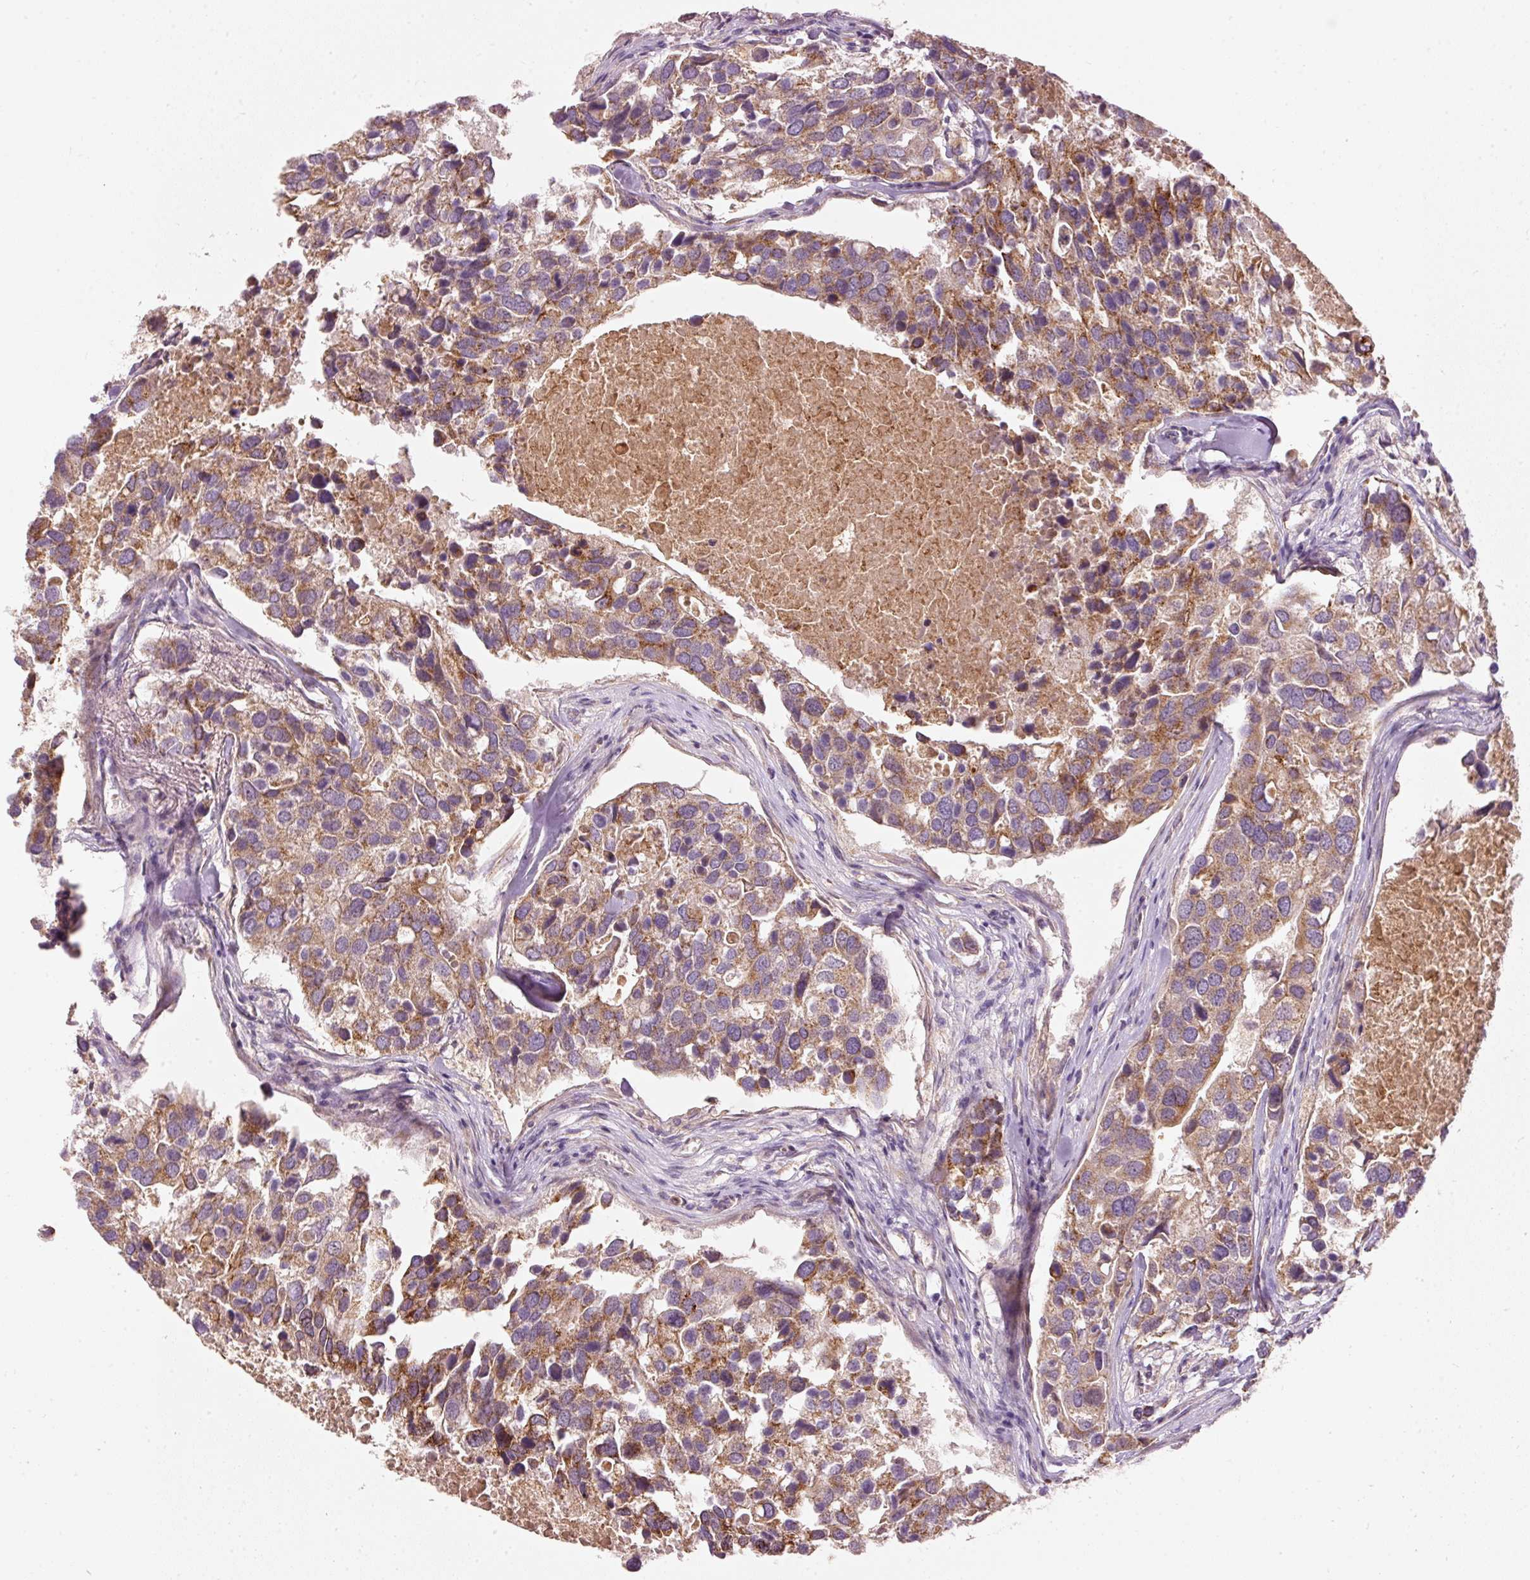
{"staining": {"intensity": "moderate", "quantity": ">75%", "location": "cytoplasmic/membranous"}, "tissue": "breast cancer", "cell_type": "Tumor cells", "image_type": "cancer", "snomed": [{"axis": "morphology", "description": "Duct carcinoma"}, {"axis": "topography", "description": "Breast"}], "caption": "A high-resolution image shows immunohistochemistry (IHC) staining of infiltrating ductal carcinoma (breast), which demonstrates moderate cytoplasmic/membranous expression in about >75% of tumor cells.", "gene": "KLHL21", "patient": {"sex": "female", "age": 83}}